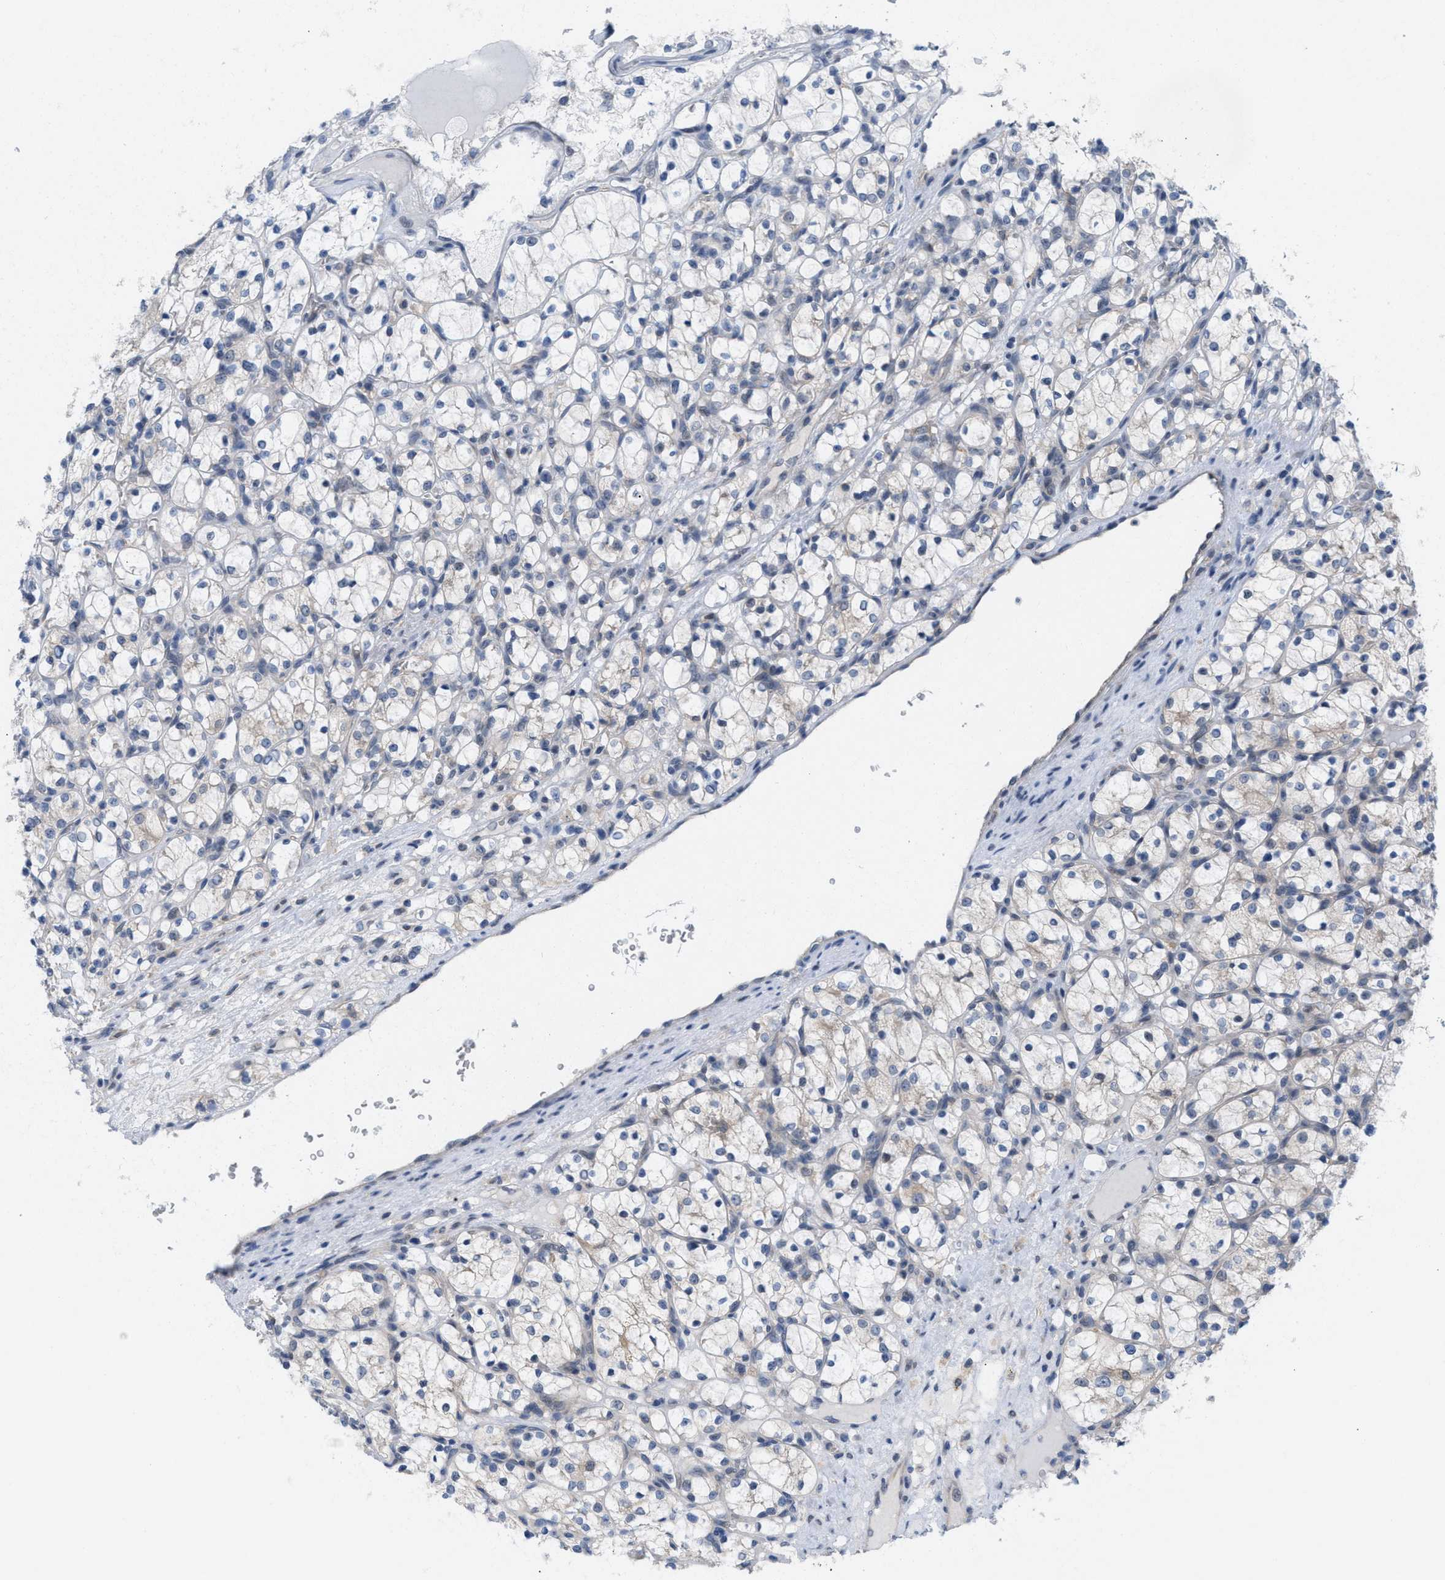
{"staining": {"intensity": "weak", "quantity": "<25%", "location": "cytoplasmic/membranous"}, "tissue": "renal cancer", "cell_type": "Tumor cells", "image_type": "cancer", "snomed": [{"axis": "morphology", "description": "Adenocarcinoma, NOS"}, {"axis": "topography", "description": "Kidney"}], "caption": "Renal adenocarcinoma was stained to show a protein in brown. There is no significant expression in tumor cells. (Stains: DAB (3,3'-diaminobenzidine) immunohistochemistry (IHC) with hematoxylin counter stain, Microscopy: brightfield microscopy at high magnification).", "gene": "WIPI2", "patient": {"sex": "female", "age": 69}}